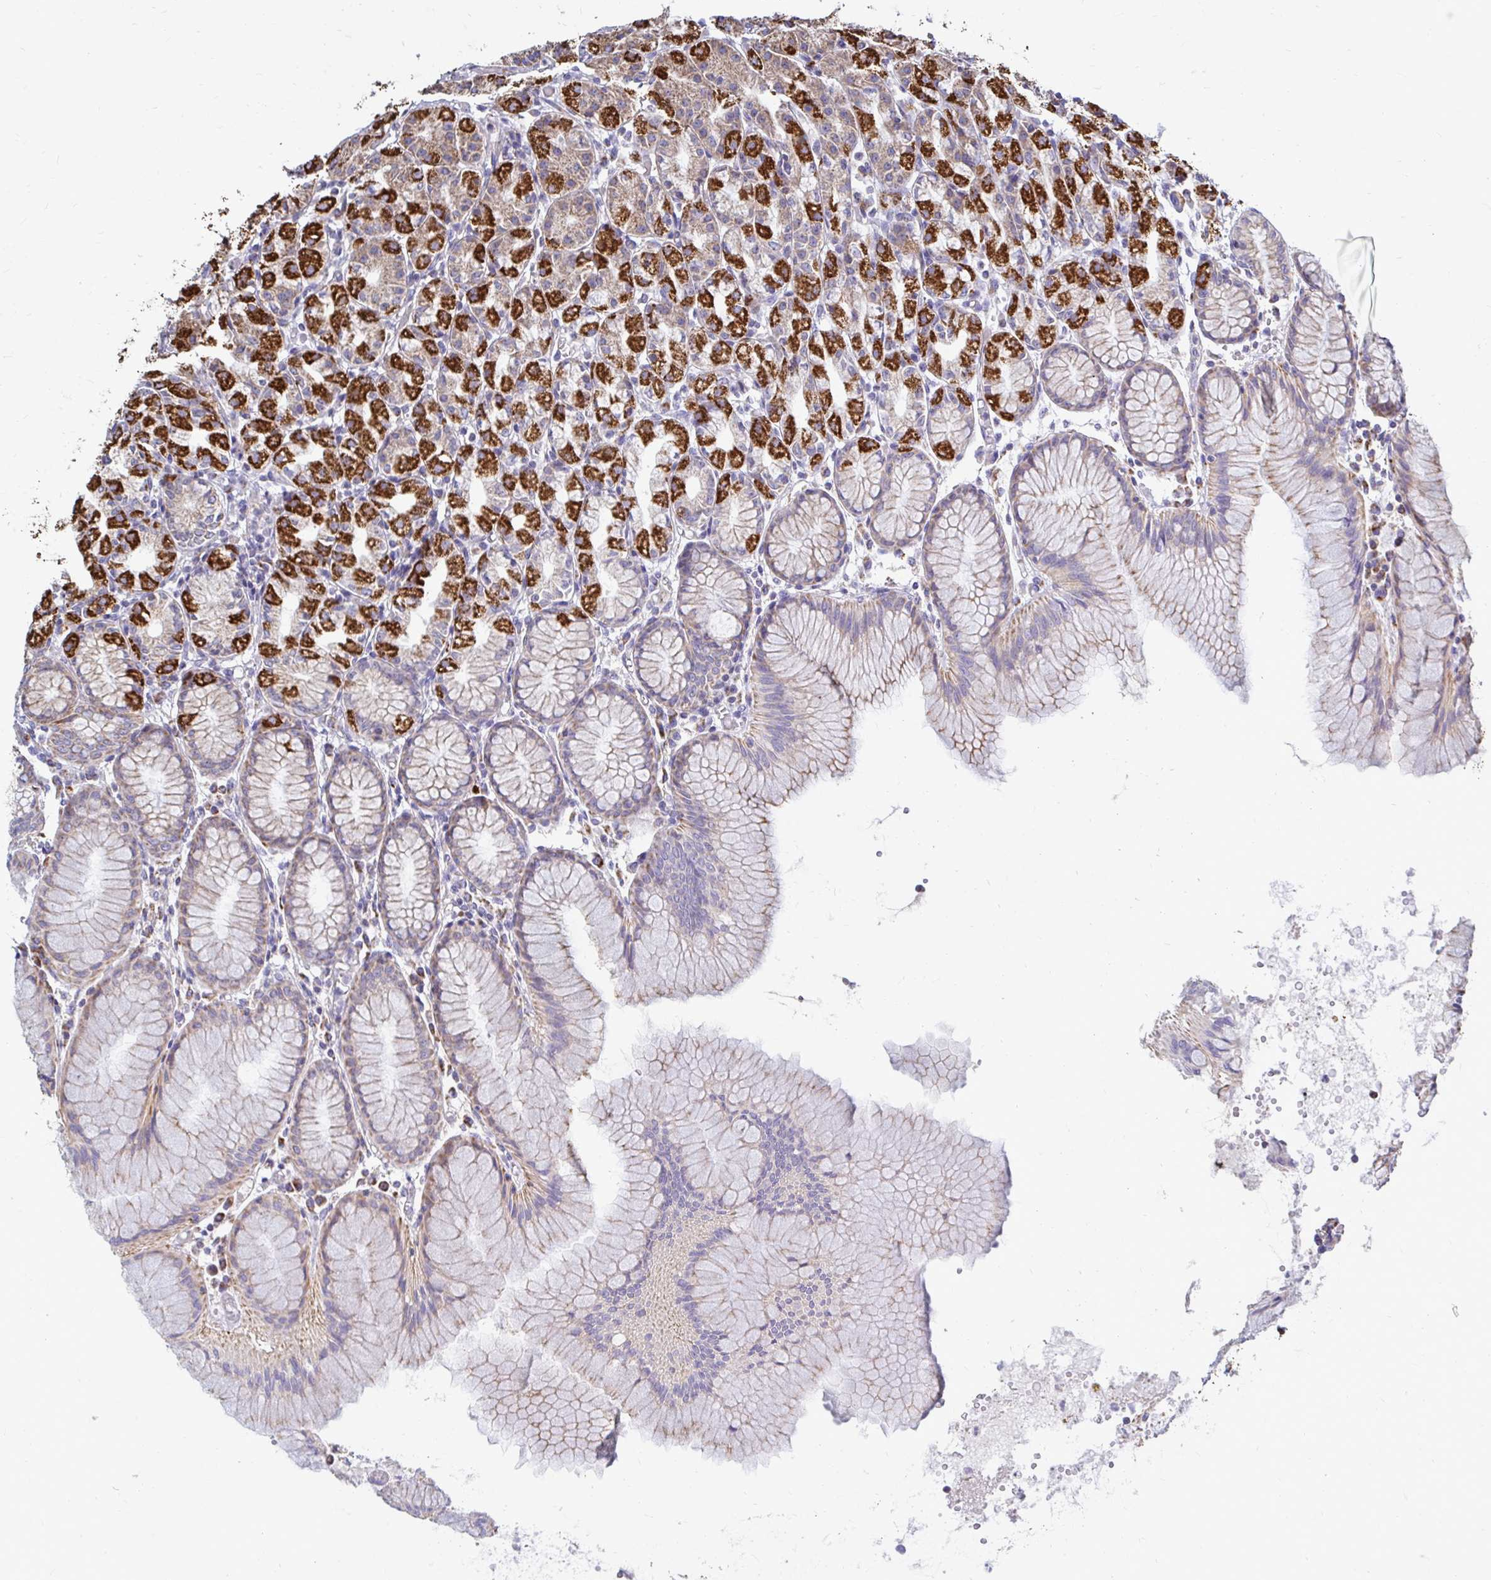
{"staining": {"intensity": "strong", "quantity": "25%-75%", "location": "cytoplasmic/membranous"}, "tissue": "stomach", "cell_type": "Glandular cells", "image_type": "normal", "snomed": [{"axis": "morphology", "description": "Normal tissue, NOS"}, {"axis": "topography", "description": "Stomach"}], "caption": "Human stomach stained with a brown dye reveals strong cytoplasmic/membranous positive positivity in about 25%-75% of glandular cells.", "gene": "OR10R2", "patient": {"sex": "female", "age": 57}}